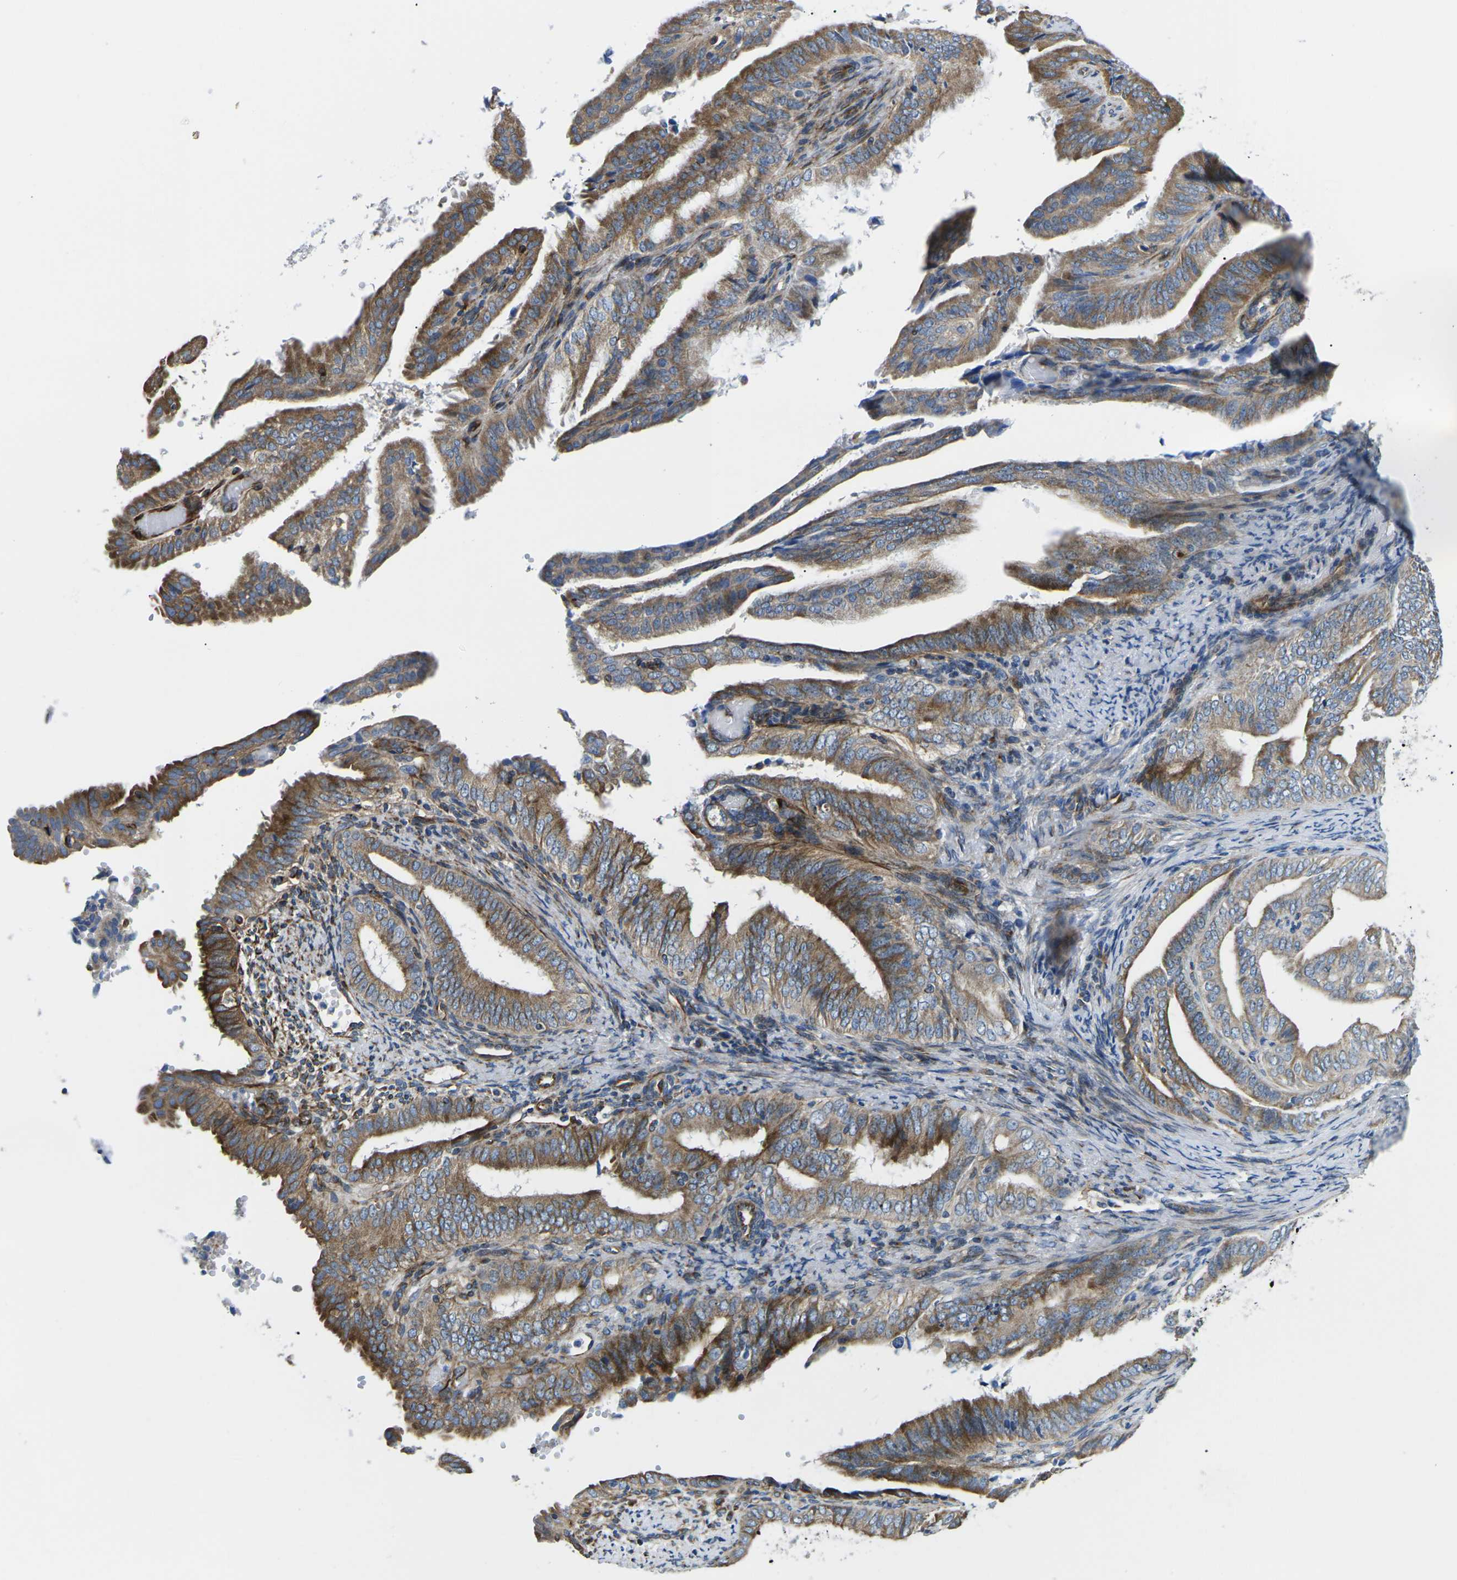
{"staining": {"intensity": "moderate", "quantity": "25%-75%", "location": "cytoplasmic/membranous"}, "tissue": "endometrial cancer", "cell_type": "Tumor cells", "image_type": "cancer", "snomed": [{"axis": "morphology", "description": "Adenocarcinoma, NOS"}, {"axis": "topography", "description": "Endometrium"}], "caption": "Immunohistochemical staining of endometrial cancer (adenocarcinoma) reveals medium levels of moderate cytoplasmic/membranous protein positivity in approximately 25%-75% of tumor cells.", "gene": "TMEFF2", "patient": {"sex": "female", "age": 58}}